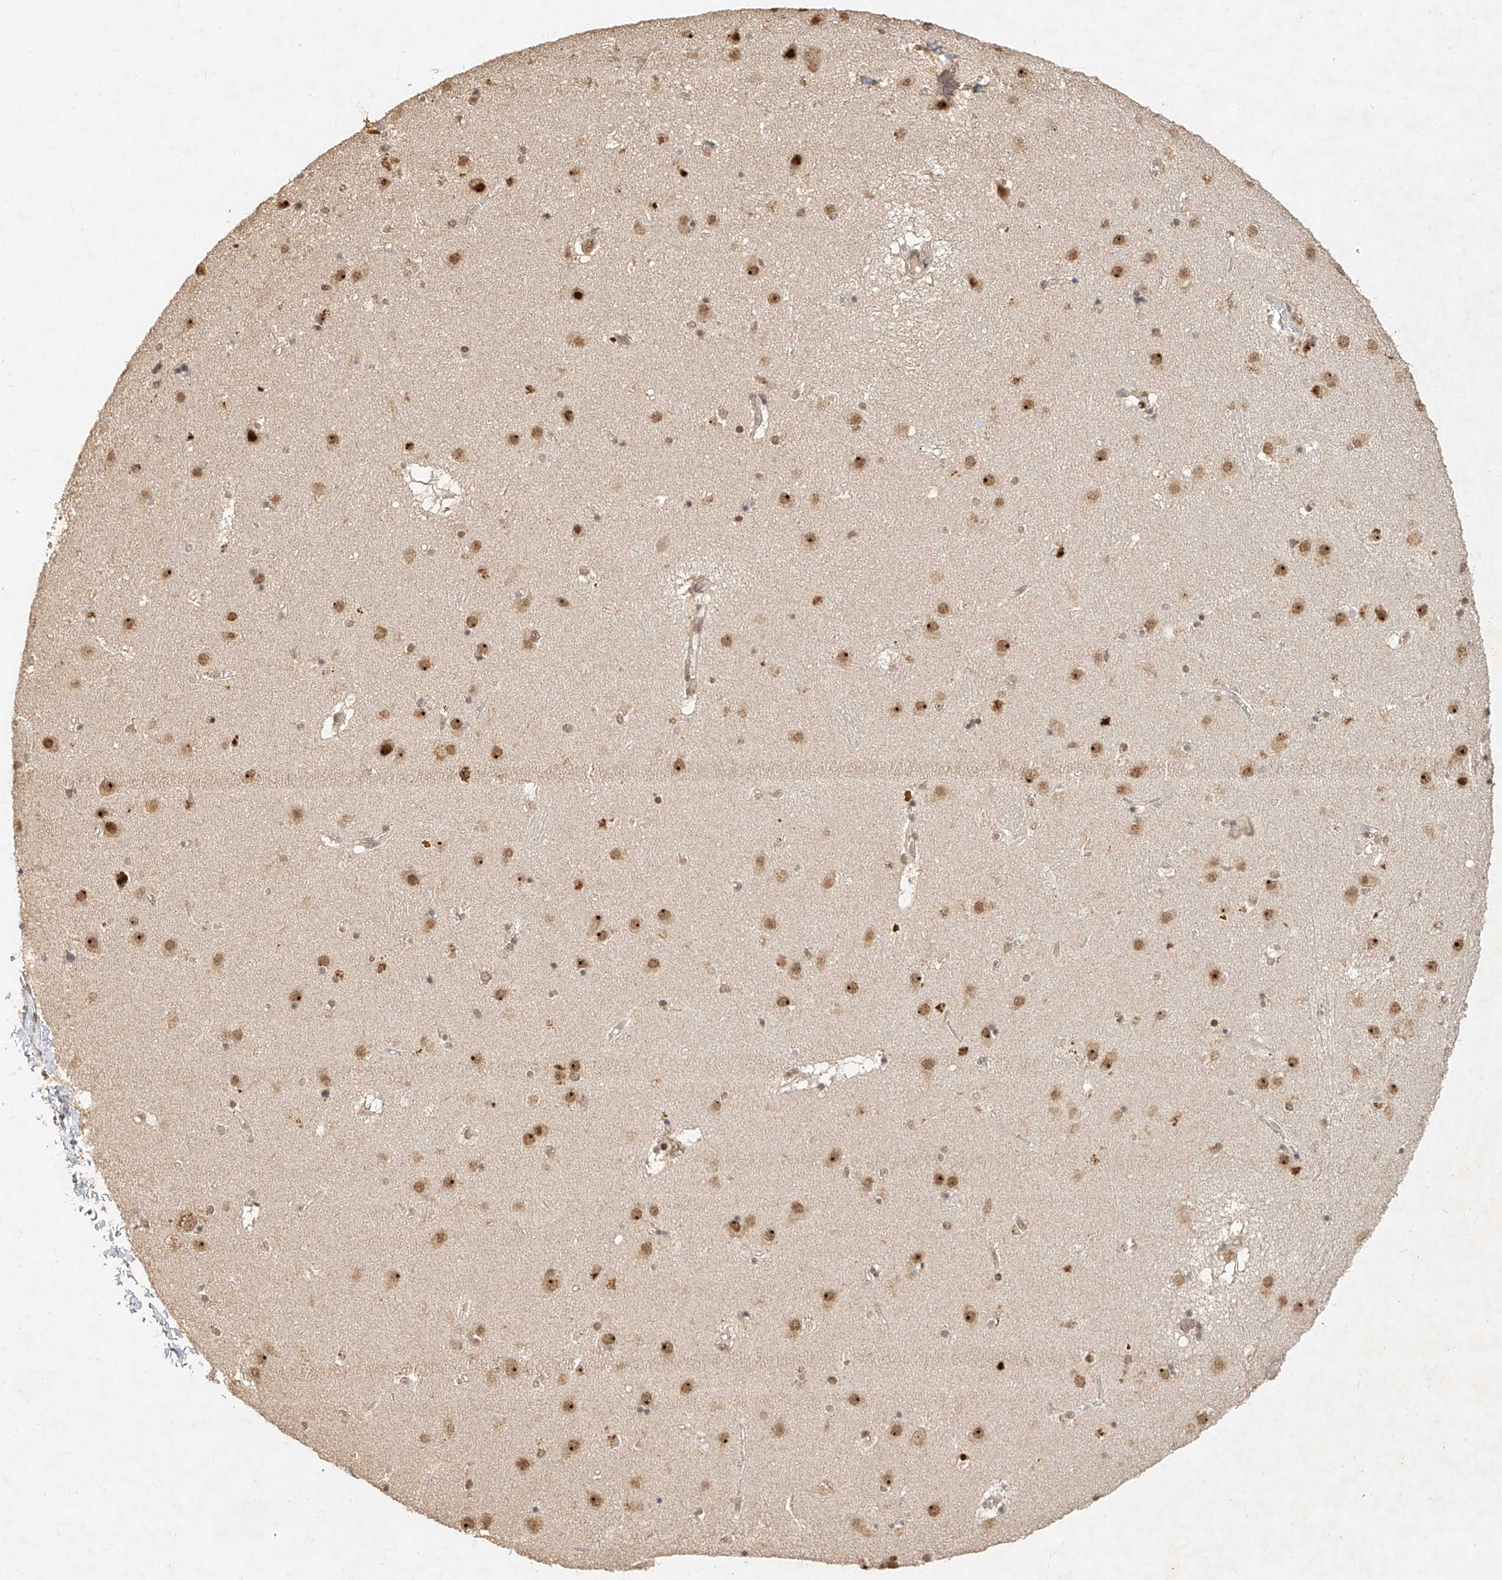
{"staining": {"intensity": "moderate", "quantity": ">75%", "location": "nuclear"}, "tissue": "caudate", "cell_type": "Glial cells", "image_type": "normal", "snomed": [{"axis": "morphology", "description": "Normal tissue, NOS"}, {"axis": "topography", "description": "Lateral ventricle wall"}], "caption": "Immunohistochemistry staining of normal caudate, which reveals medium levels of moderate nuclear expression in about >75% of glial cells indicating moderate nuclear protein expression. The staining was performed using DAB (3,3'-diaminobenzidine) (brown) for protein detection and nuclei were counterstained in hematoxylin (blue).", "gene": "CXorf58", "patient": {"sex": "male", "age": 70}}